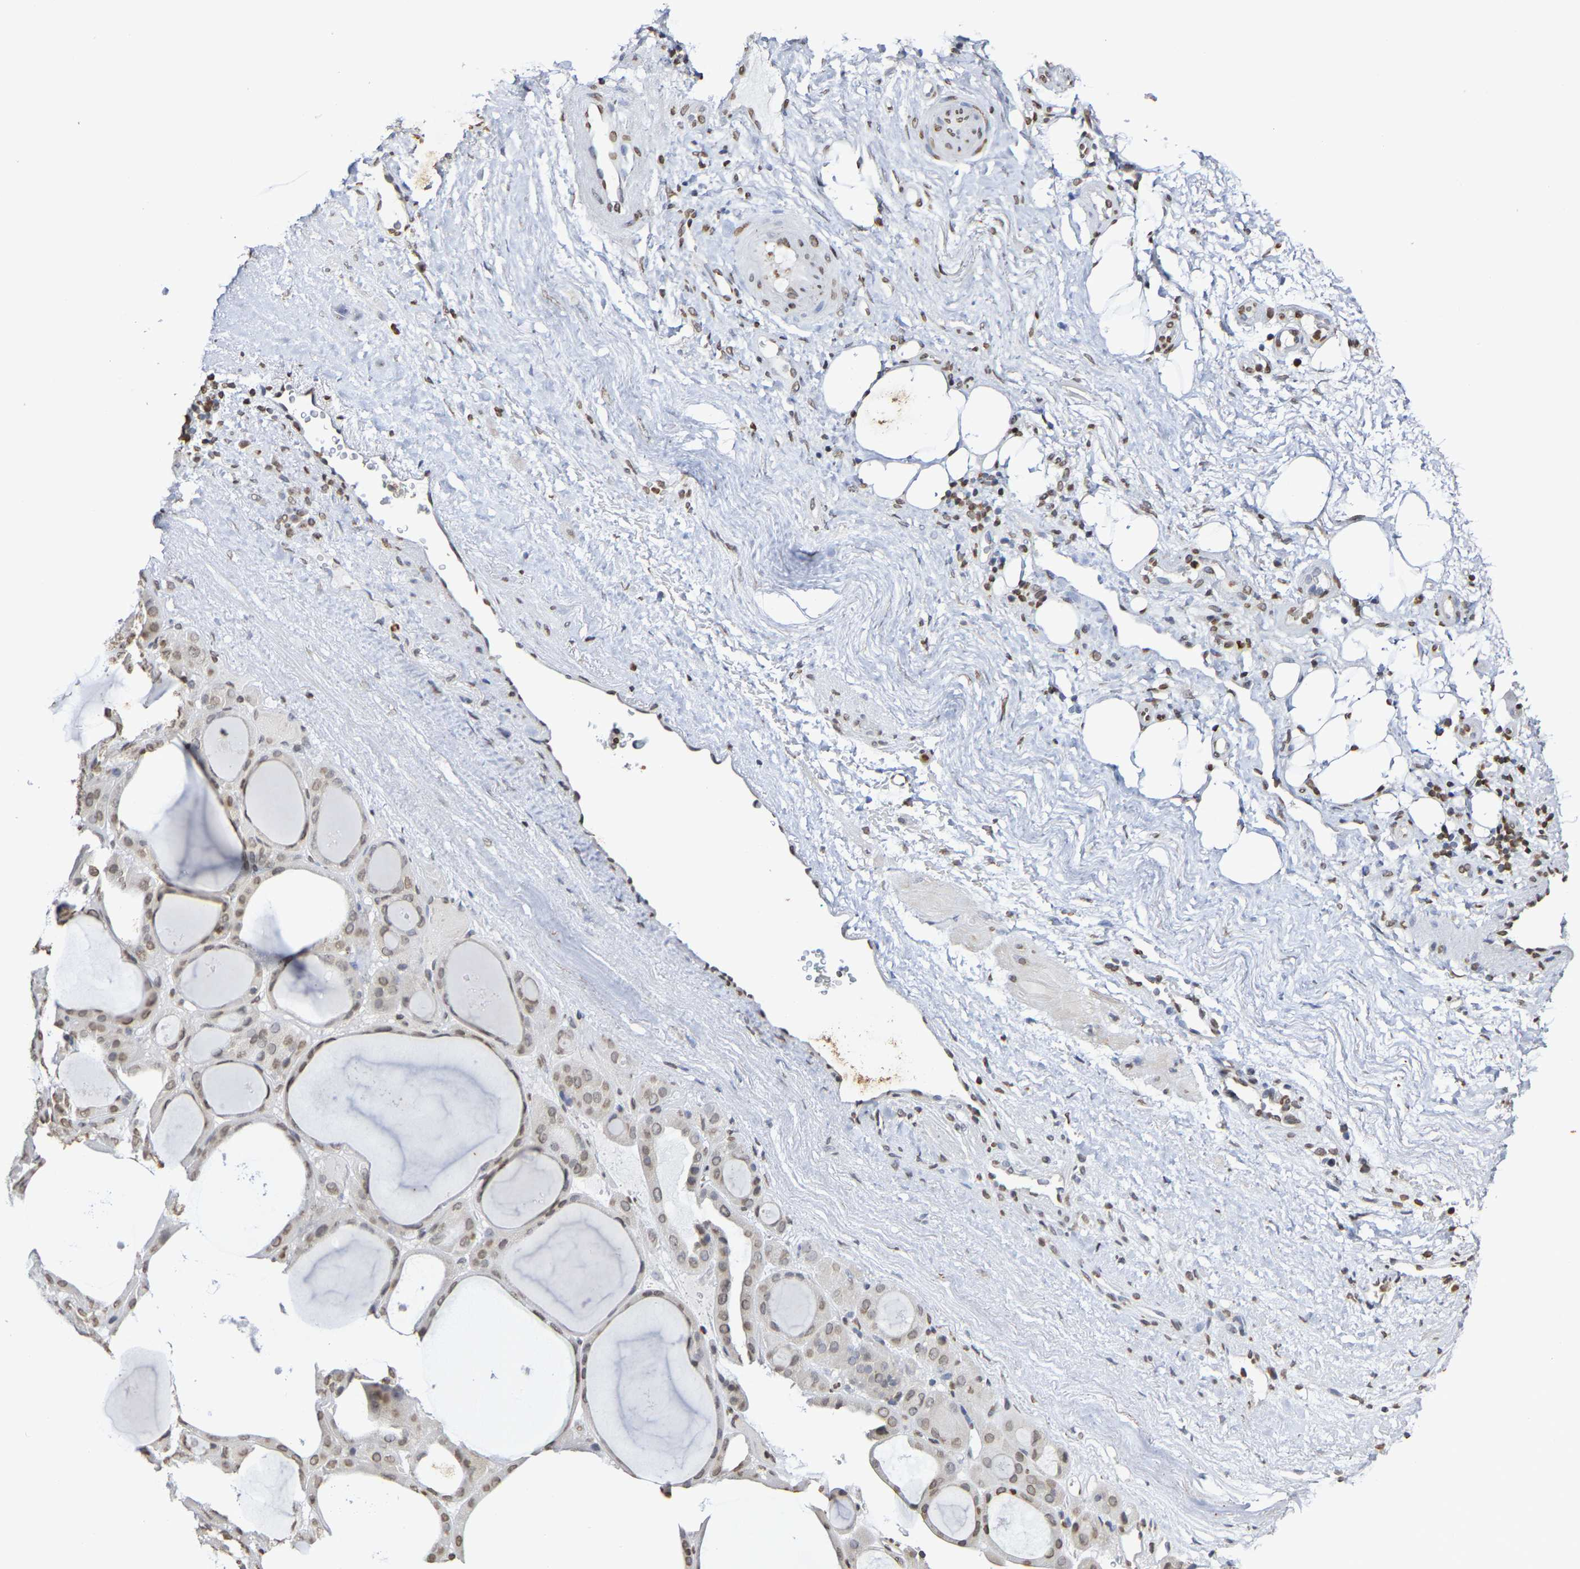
{"staining": {"intensity": "moderate", "quantity": ">75%", "location": "nuclear"}, "tissue": "thyroid gland", "cell_type": "Glandular cells", "image_type": "normal", "snomed": [{"axis": "morphology", "description": "Normal tissue, NOS"}, {"axis": "morphology", "description": "Carcinoma, NOS"}, {"axis": "topography", "description": "Thyroid gland"}], "caption": "Human thyroid gland stained with a protein marker exhibits moderate staining in glandular cells.", "gene": "ATF4", "patient": {"sex": "female", "age": 86}}